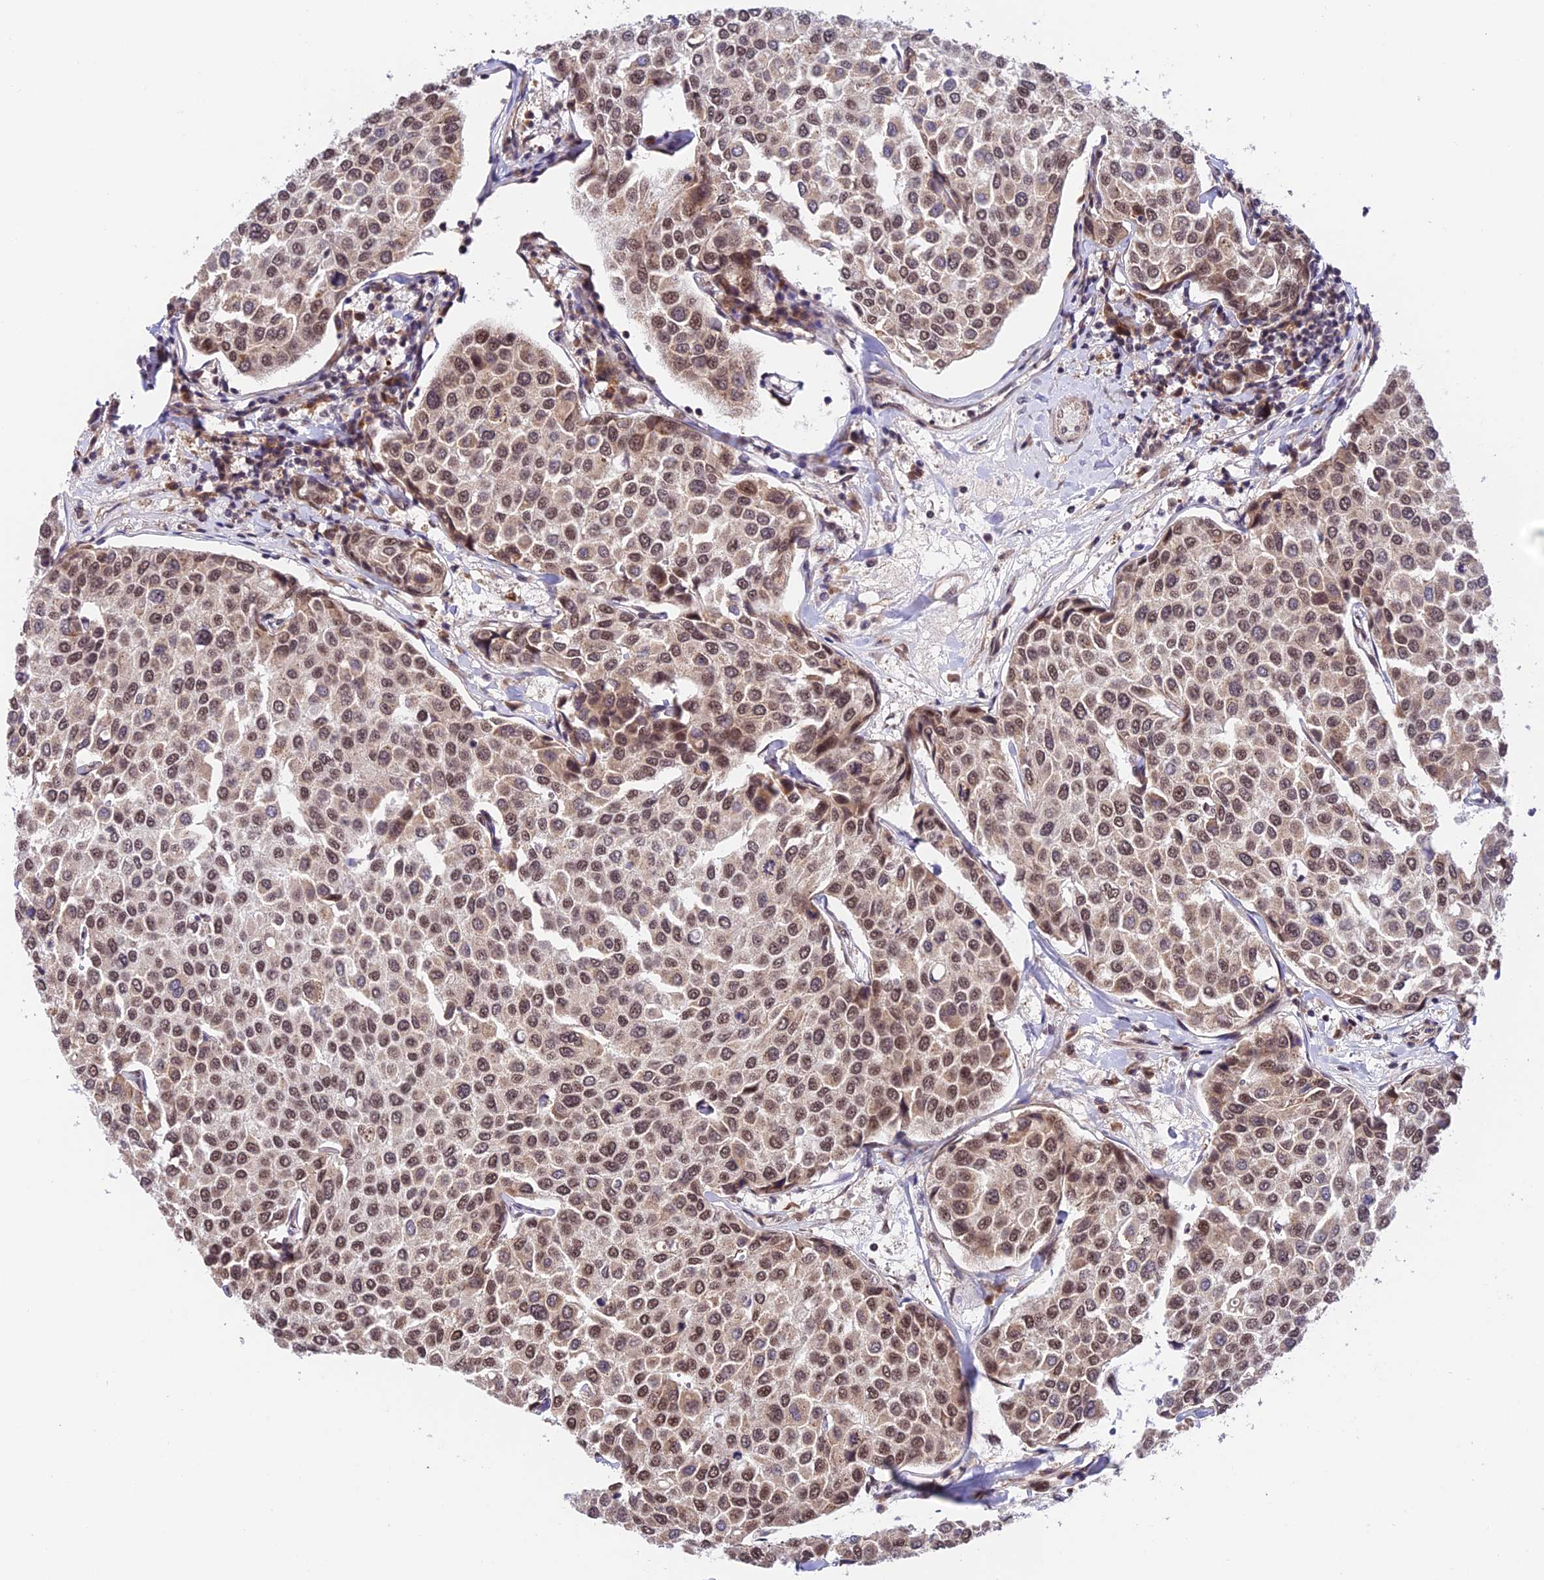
{"staining": {"intensity": "moderate", "quantity": ">75%", "location": "nuclear"}, "tissue": "breast cancer", "cell_type": "Tumor cells", "image_type": "cancer", "snomed": [{"axis": "morphology", "description": "Duct carcinoma"}, {"axis": "topography", "description": "Breast"}], "caption": "A brown stain highlights moderate nuclear staining of a protein in intraductal carcinoma (breast) tumor cells.", "gene": "RBM42", "patient": {"sex": "female", "age": 55}}